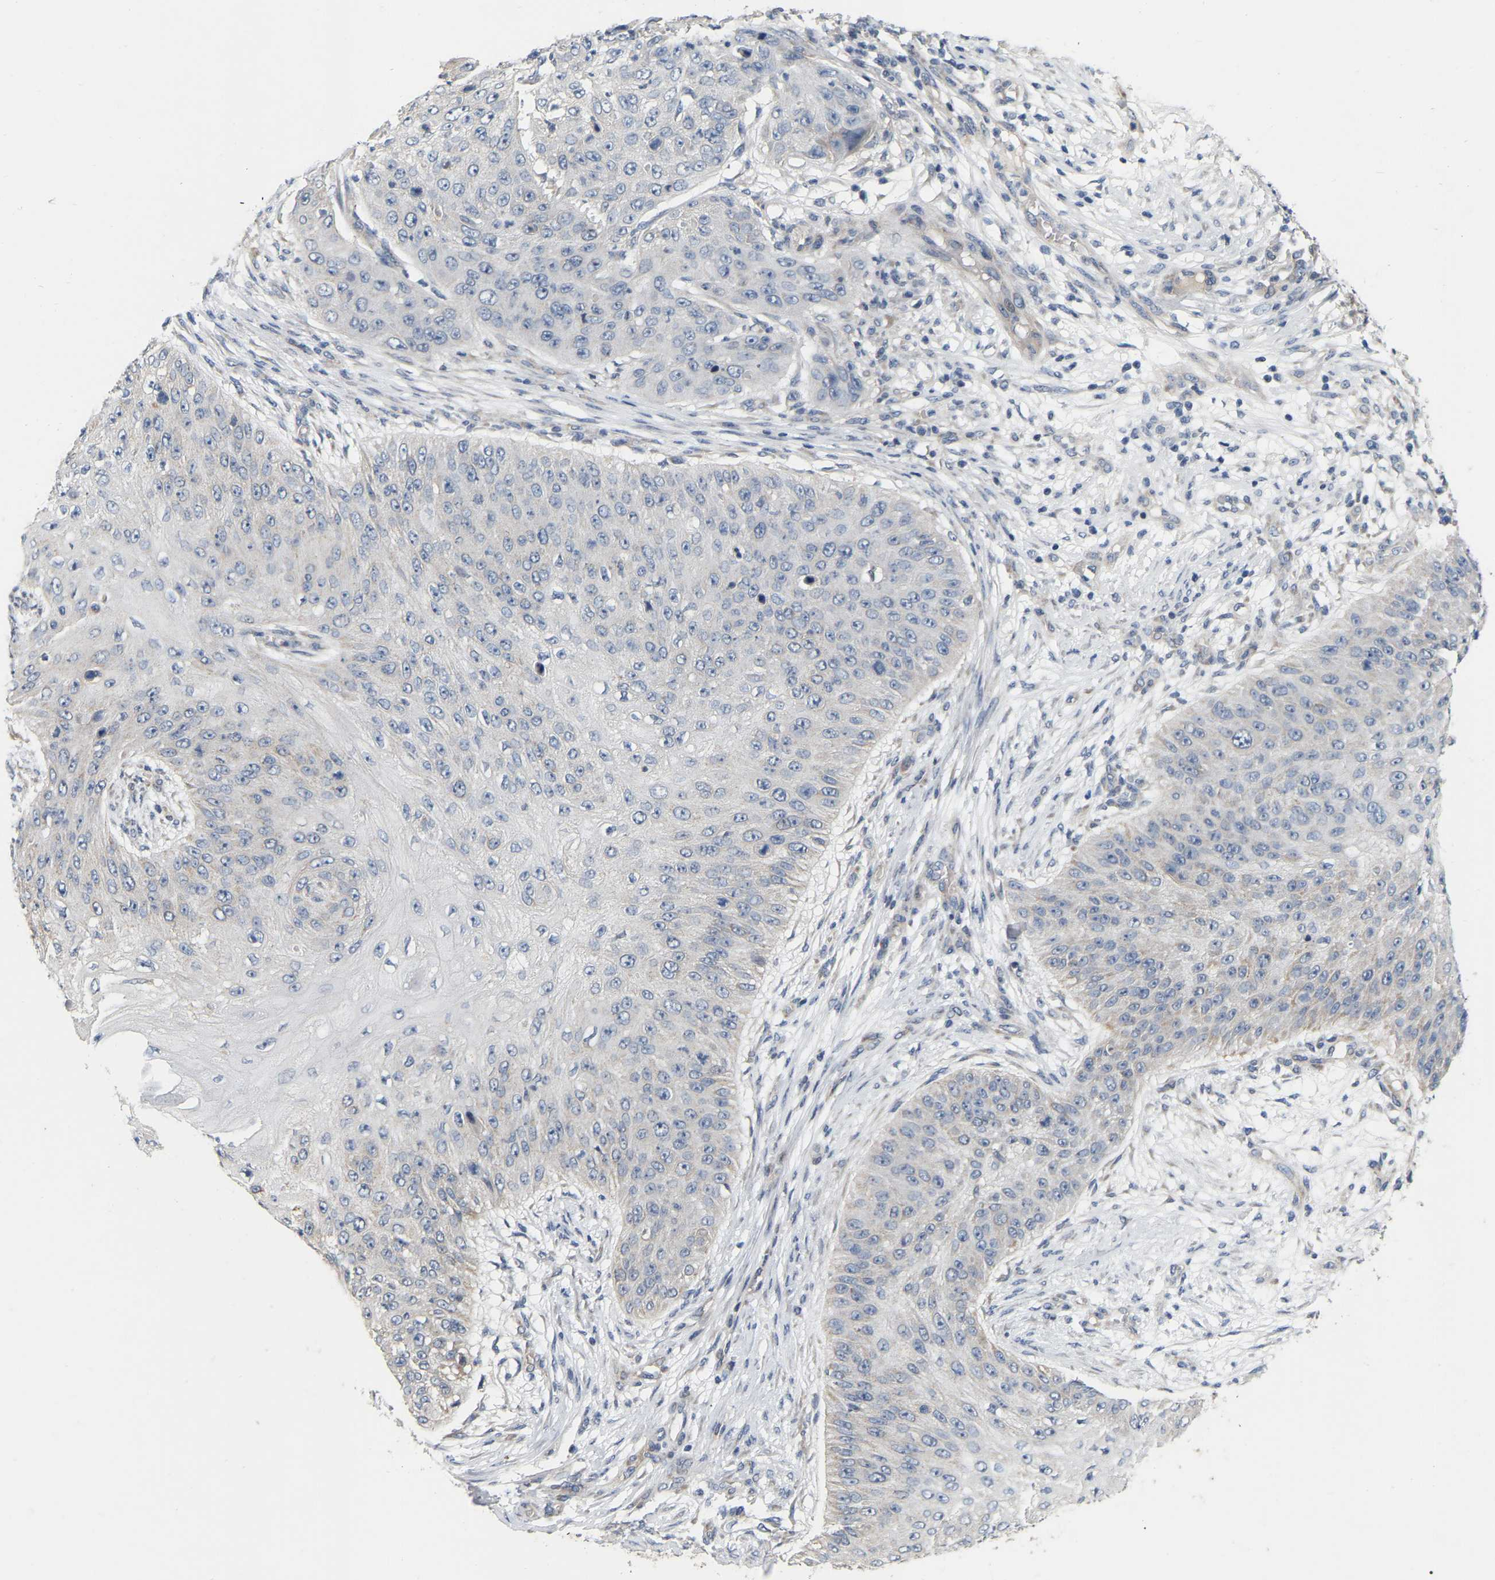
{"staining": {"intensity": "negative", "quantity": "none", "location": "none"}, "tissue": "skin cancer", "cell_type": "Tumor cells", "image_type": "cancer", "snomed": [{"axis": "morphology", "description": "Squamous cell carcinoma, NOS"}, {"axis": "topography", "description": "Skin"}], "caption": "Immunohistochemical staining of skin squamous cell carcinoma demonstrates no significant expression in tumor cells. (Stains: DAB IHC with hematoxylin counter stain, Microscopy: brightfield microscopy at high magnification).", "gene": "SSH1", "patient": {"sex": "female", "age": 80}}